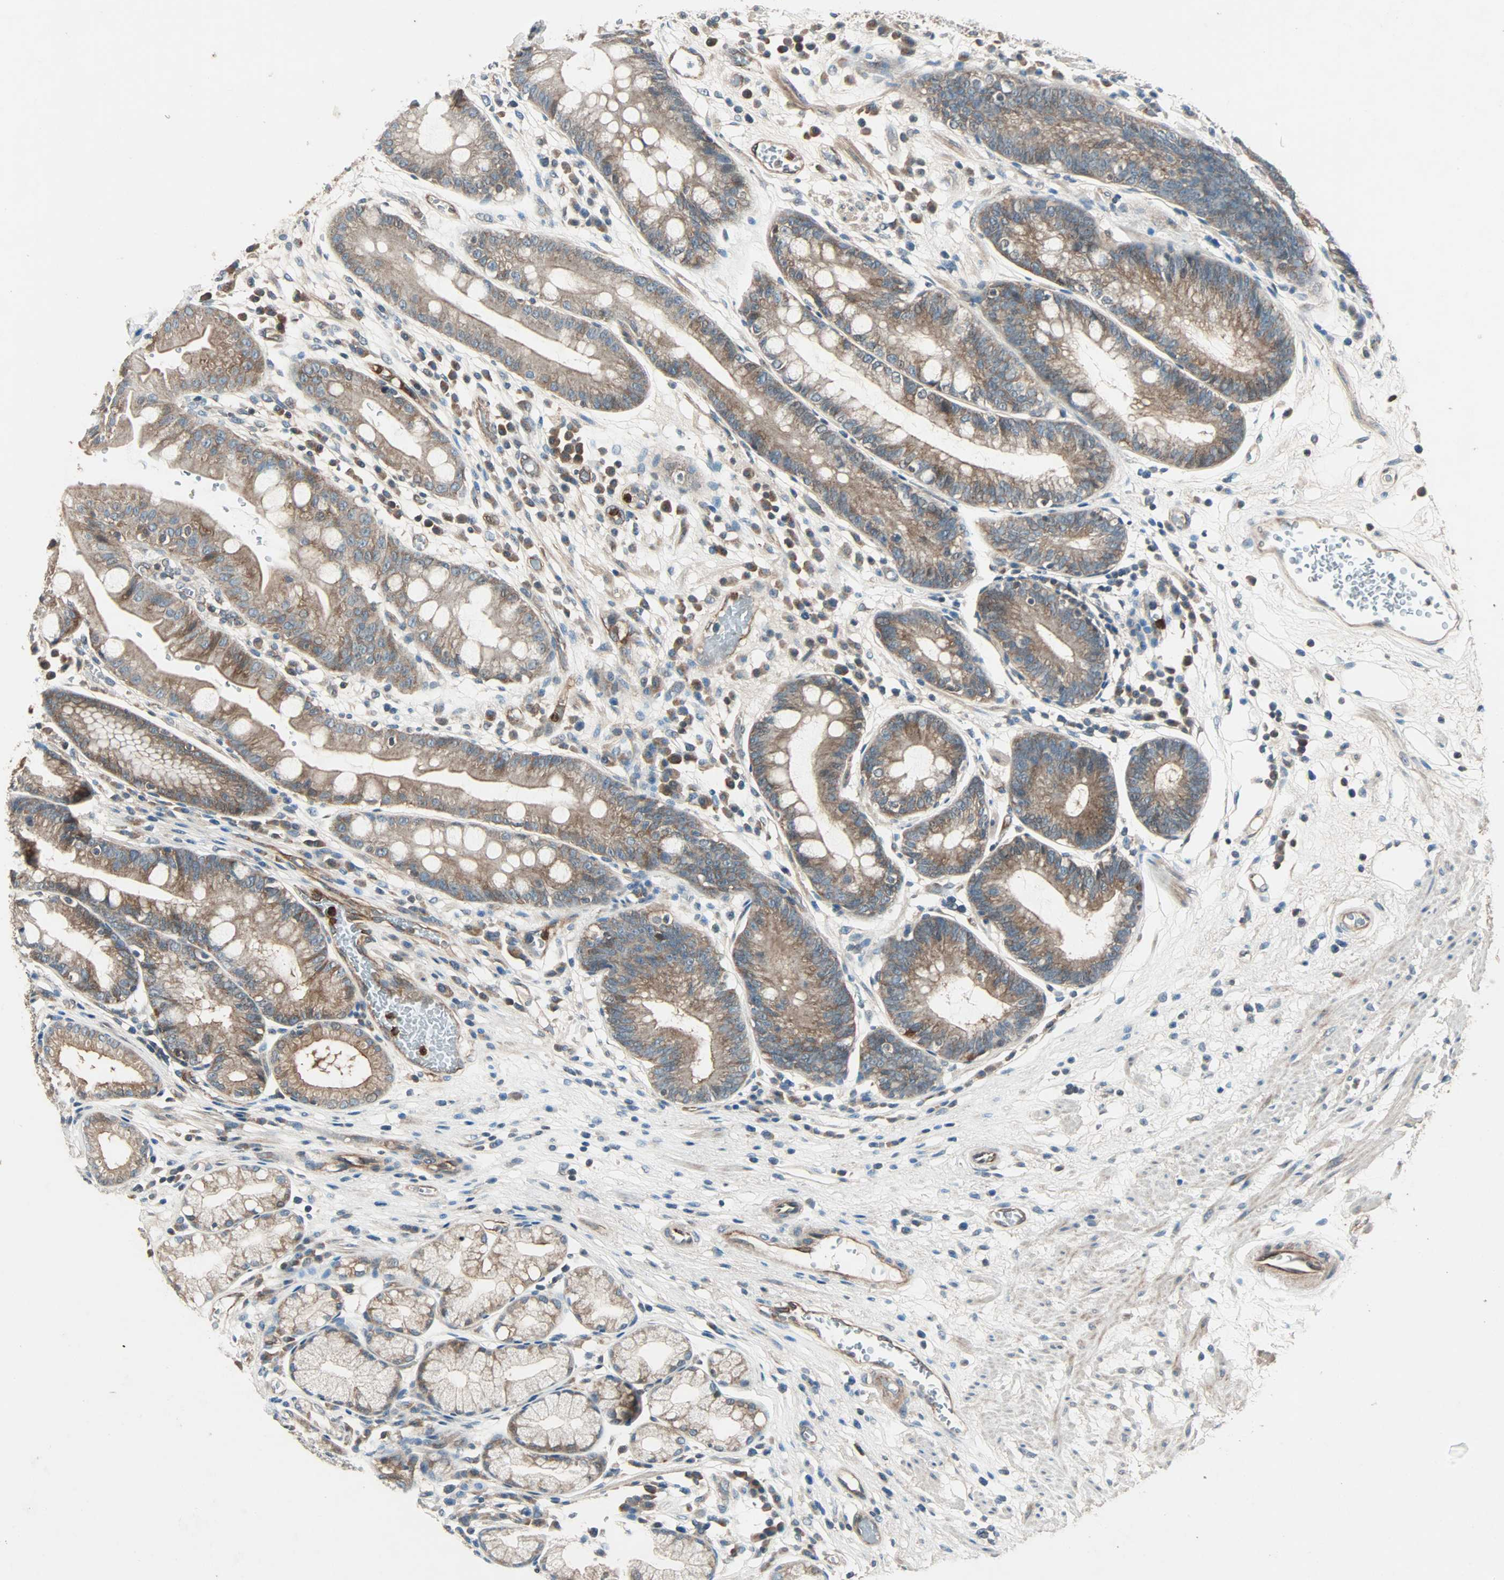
{"staining": {"intensity": "moderate", "quantity": ">75%", "location": "cytoplasmic/membranous"}, "tissue": "stomach", "cell_type": "Glandular cells", "image_type": "normal", "snomed": [{"axis": "morphology", "description": "Normal tissue, NOS"}, {"axis": "morphology", "description": "Inflammation, NOS"}, {"axis": "topography", "description": "Stomach, lower"}], "caption": "Moderate cytoplasmic/membranous expression is appreciated in about >75% of glandular cells in benign stomach.", "gene": "GCK", "patient": {"sex": "male", "age": 59}}